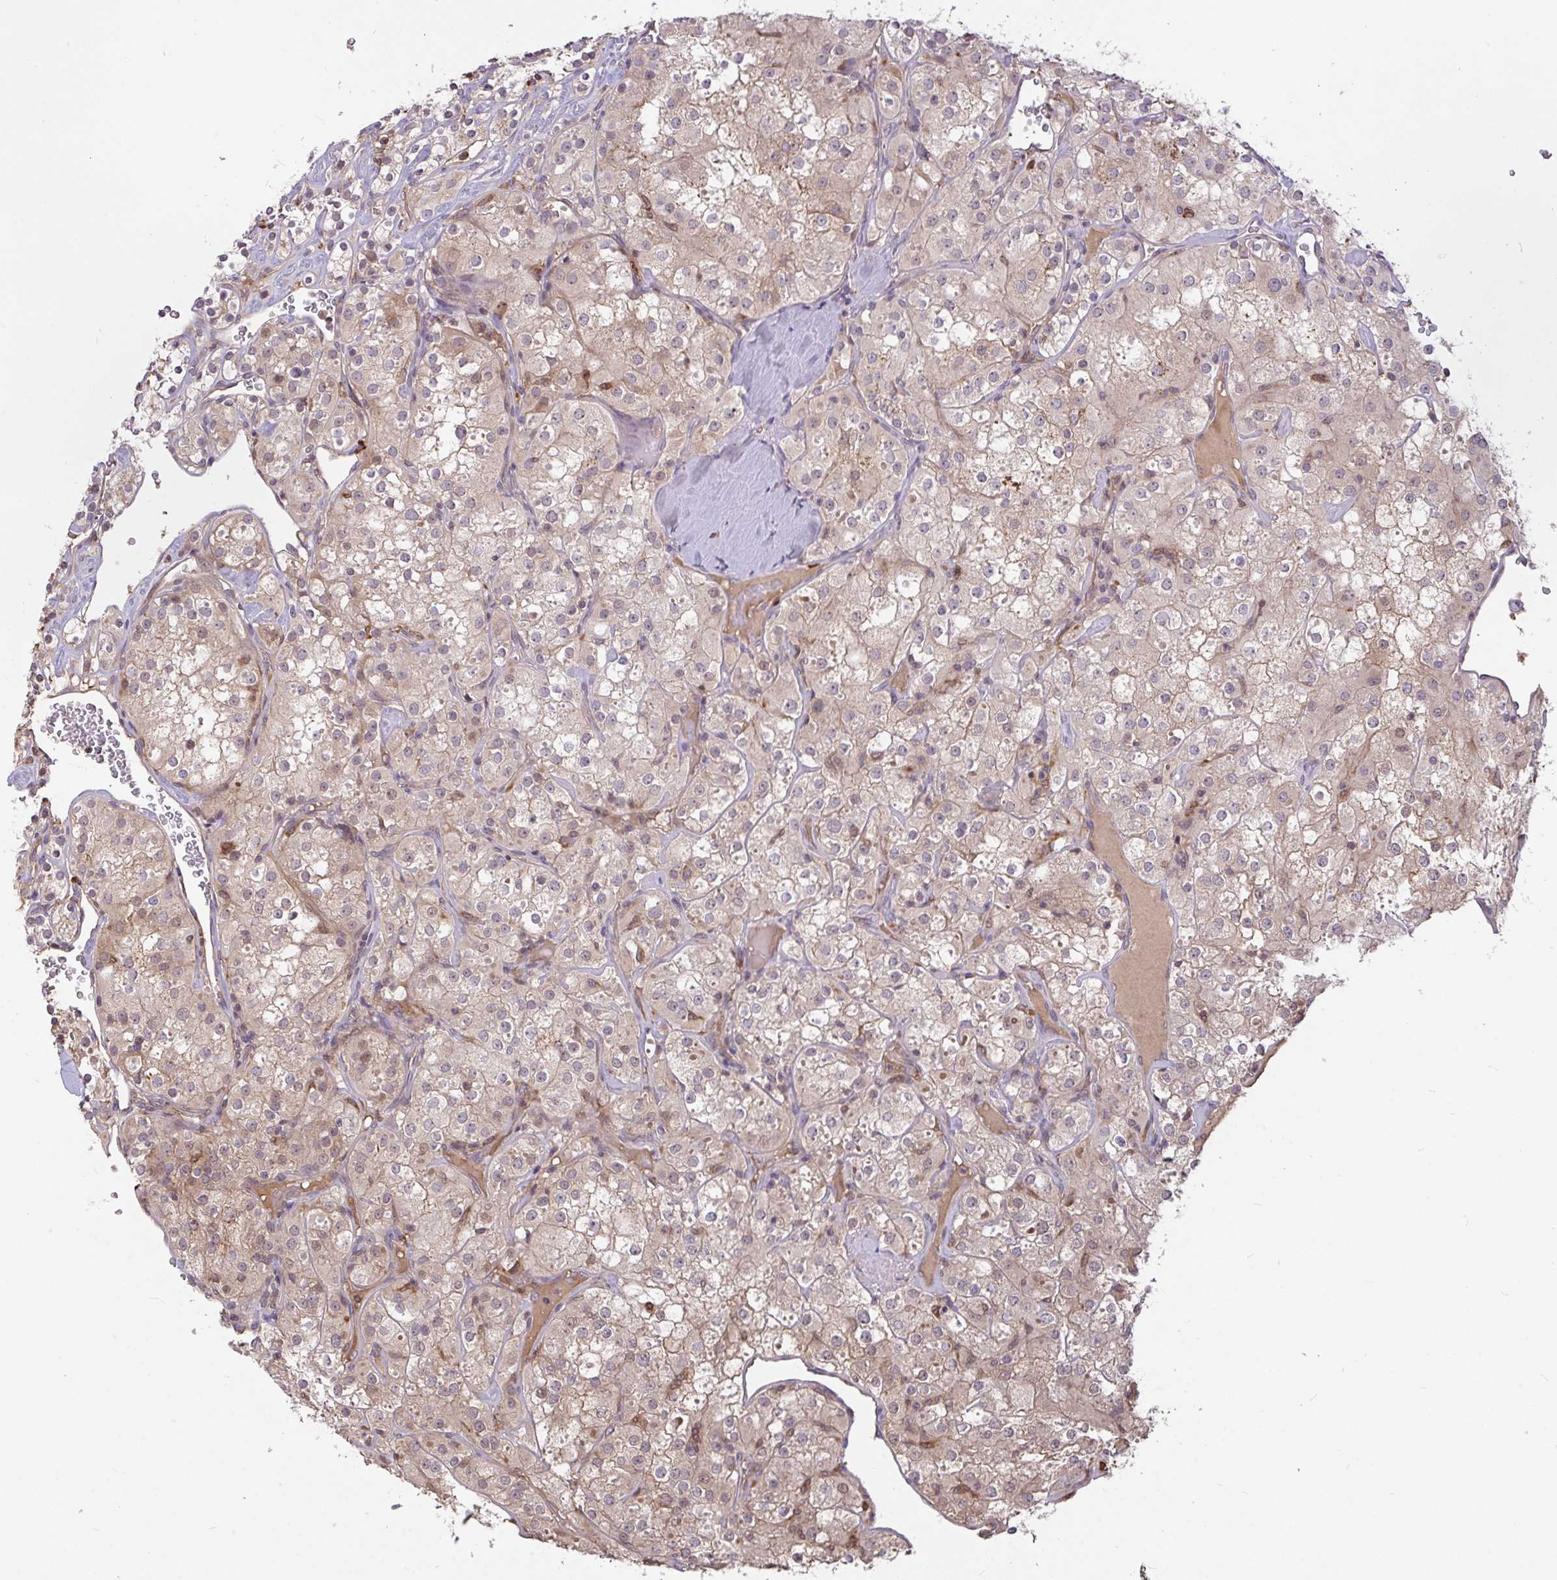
{"staining": {"intensity": "weak", "quantity": "<25%", "location": "cytoplasmic/membranous"}, "tissue": "renal cancer", "cell_type": "Tumor cells", "image_type": "cancer", "snomed": [{"axis": "morphology", "description": "Adenocarcinoma, NOS"}, {"axis": "topography", "description": "Kidney"}], "caption": "The immunohistochemistry histopathology image has no significant expression in tumor cells of renal cancer (adenocarcinoma) tissue.", "gene": "FCER1A", "patient": {"sex": "male", "age": 77}}